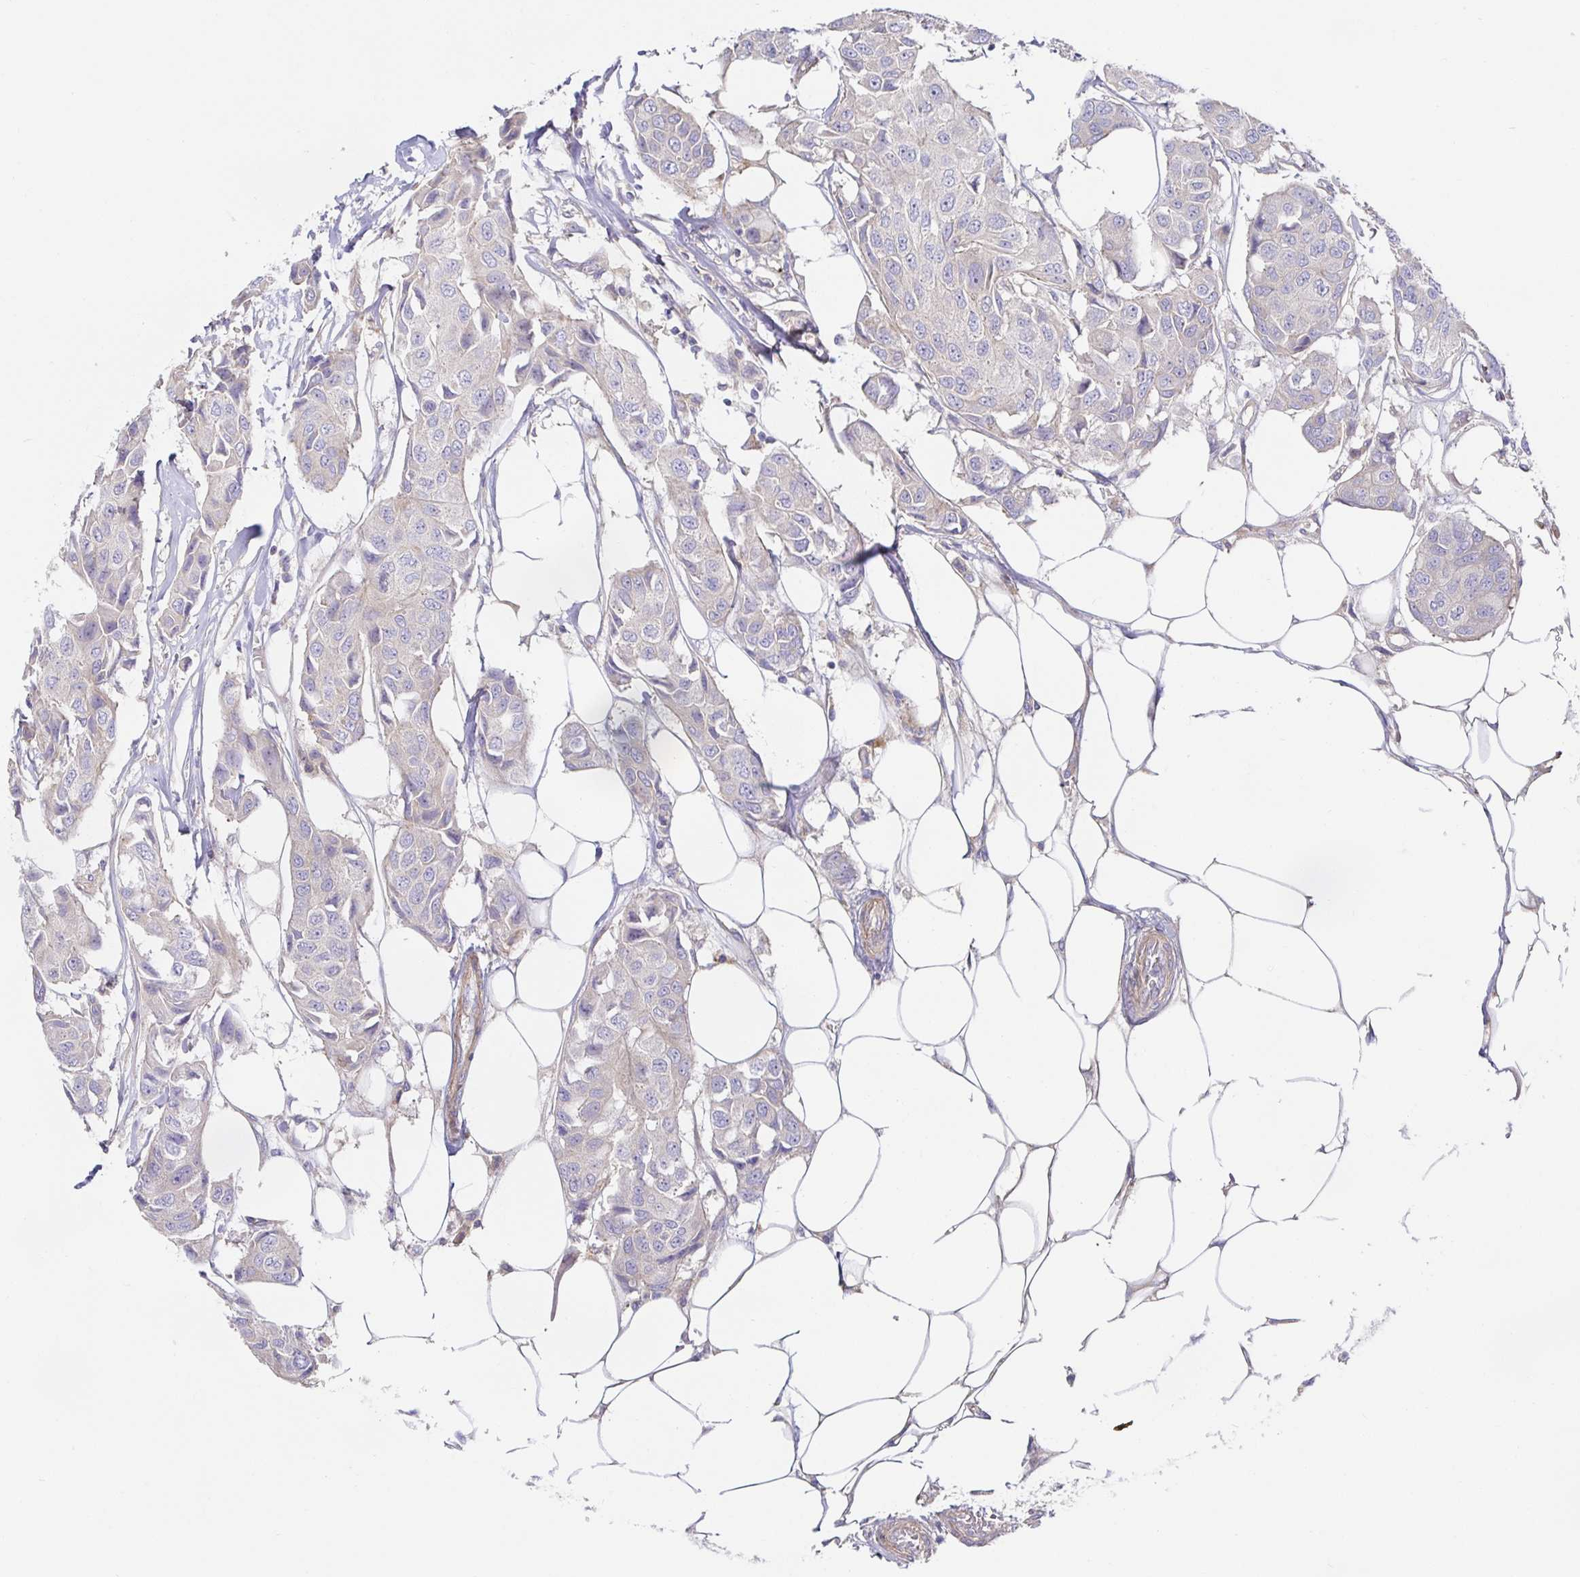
{"staining": {"intensity": "negative", "quantity": "none", "location": "none"}, "tissue": "breast cancer", "cell_type": "Tumor cells", "image_type": "cancer", "snomed": [{"axis": "morphology", "description": "Duct carcinoma"}, {"axis": "topography", "description": "Breast"}, {"axis": "topography", "description": "Lymph node"}], "caption": "Image shows no protein positivity in tumor cells of breast invasive ductal carcinoma tissue.", "gene": "METTL22", "patient": {"sex": "female", "age": 80}}